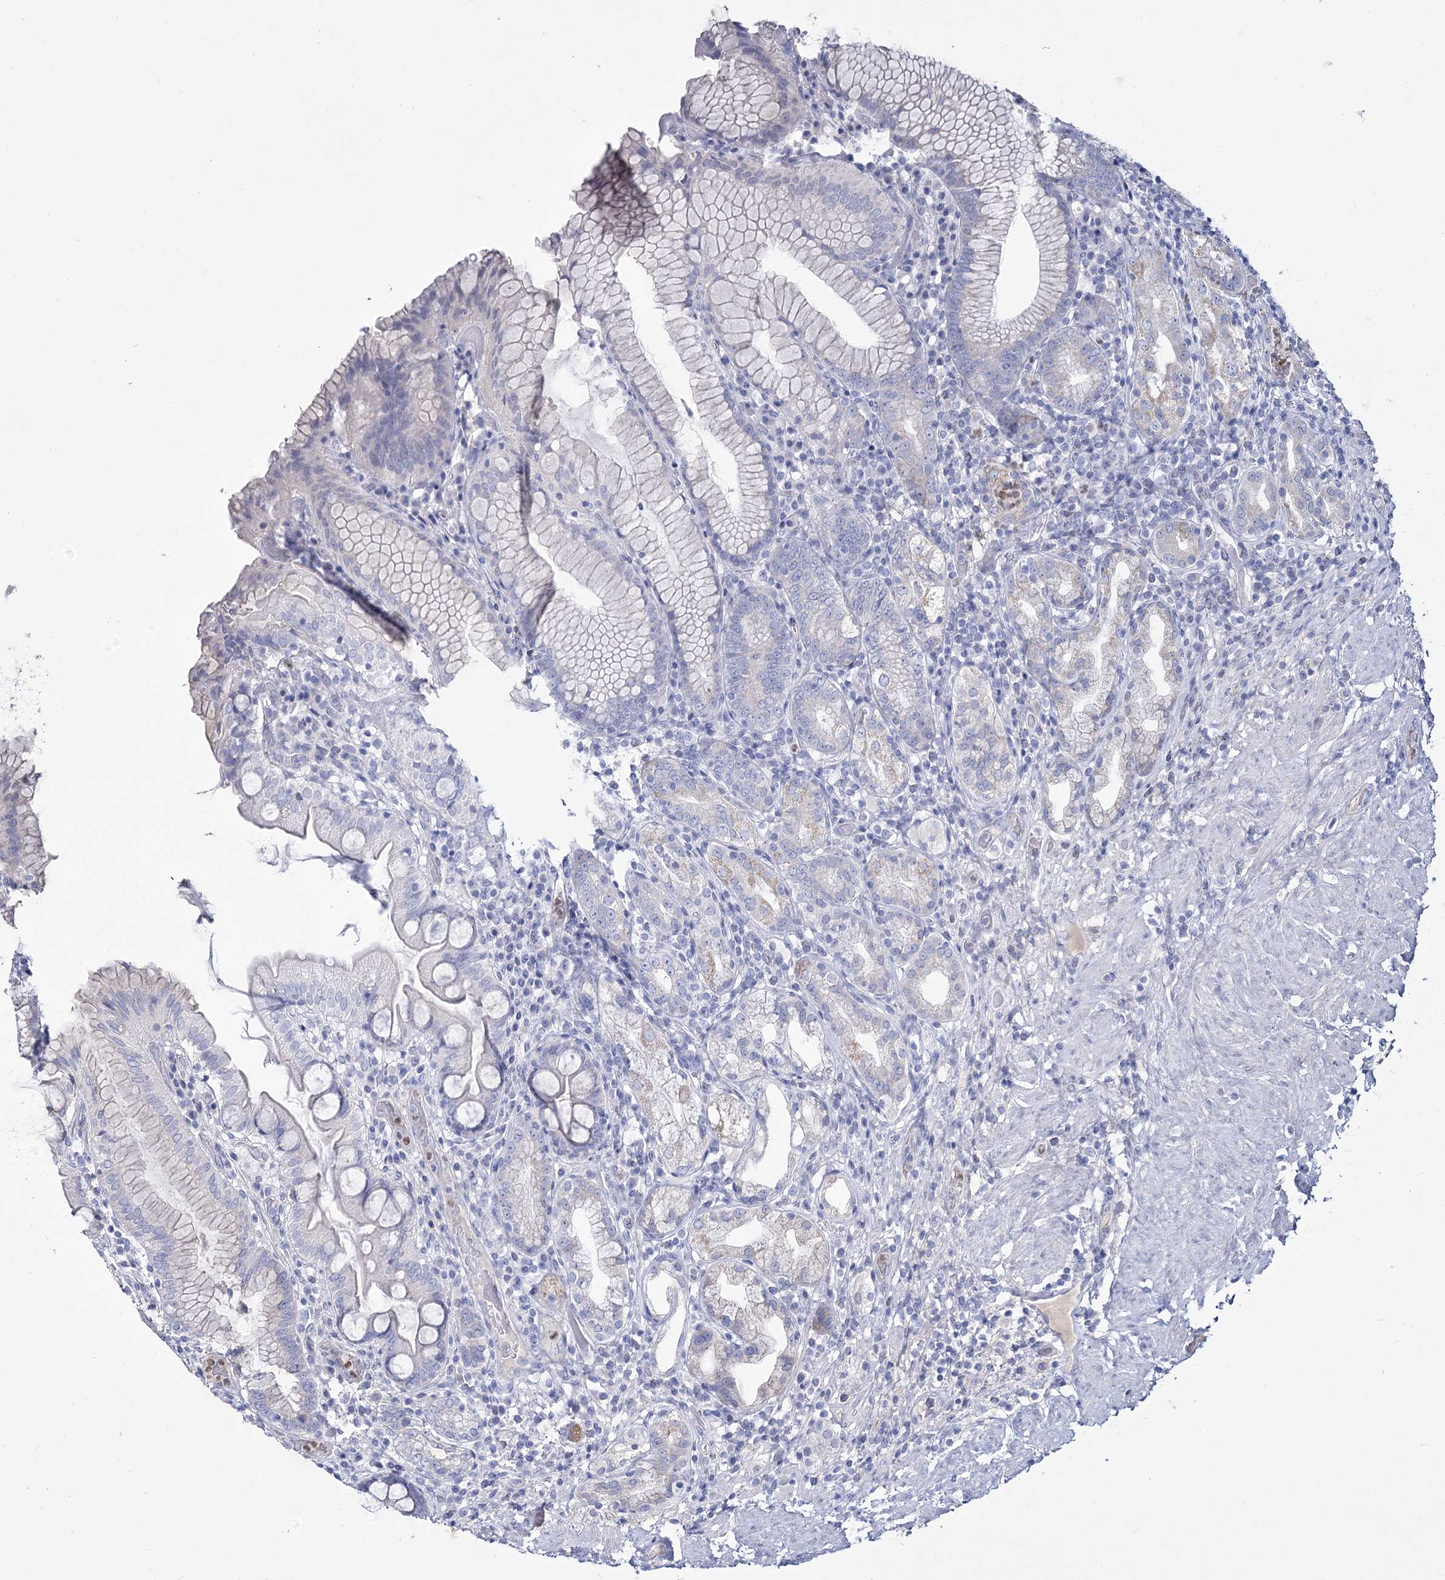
{"staining": {"intensity": "moderate", "quantity": "<25%", "location": "cytoplasmic/membranous"}, "tissue": "stomach", "cell_type": "Glandular cells", "image_type": "normal", "snomed": [{"axis": "morphology", "description": "Normal tissue, NOS"}, {"axis": "topography", "description": "Stomach, upper"}, {"axis": "topography", "description": "Stomach, lower"}], "caption": "Glandular cells display low levels of moderate cytoplasmic/membranous expression in about <25% of cells in normal human stomach.", "gene": "ME3", "patient": {"sex": "female", "age": 76}}